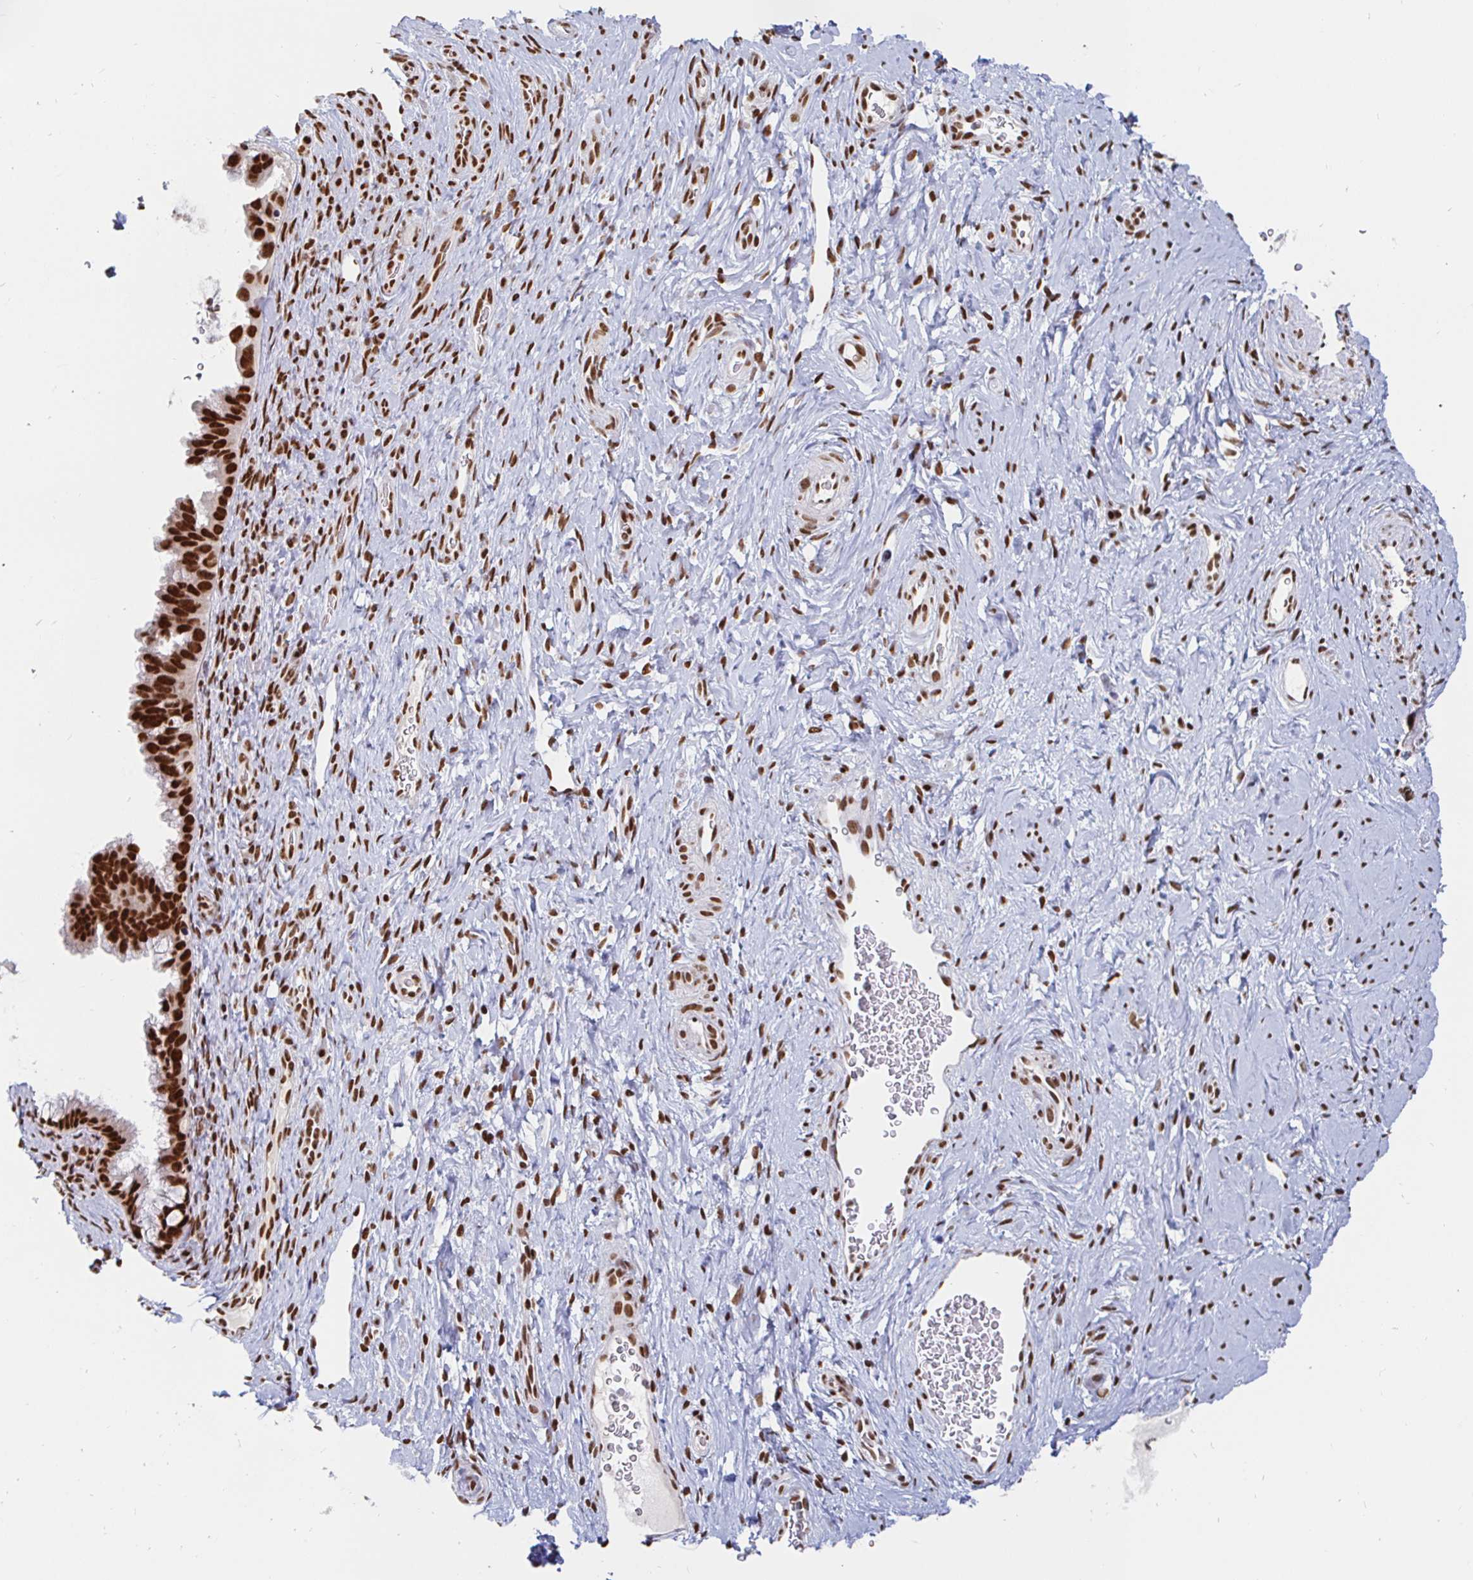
{"staining": {"intensity": "strong", "quantity": ">75%", "location": "nuclear"}, "tissue": "cervix", "cell_type": "Glandular cells", "image_type": "normal", "snomed": [{"axis": "morphology", "description": "Normal tissue, NOS"}, {"axis": "topography", "description": "Cervix"}], "caption": "Cervix stained with IHC shows strong nuclear positivity in approximately >75% of glandular cells. The staining was performed using DAB (3,3'-diaminobenzidine) to visualize the protein expression in brown, while the nuclei were stained in blue with hematoxylin (Magnification: 20x).", "gene": "RBMXL1", "patient": {"sex": "female", "age": 34}}